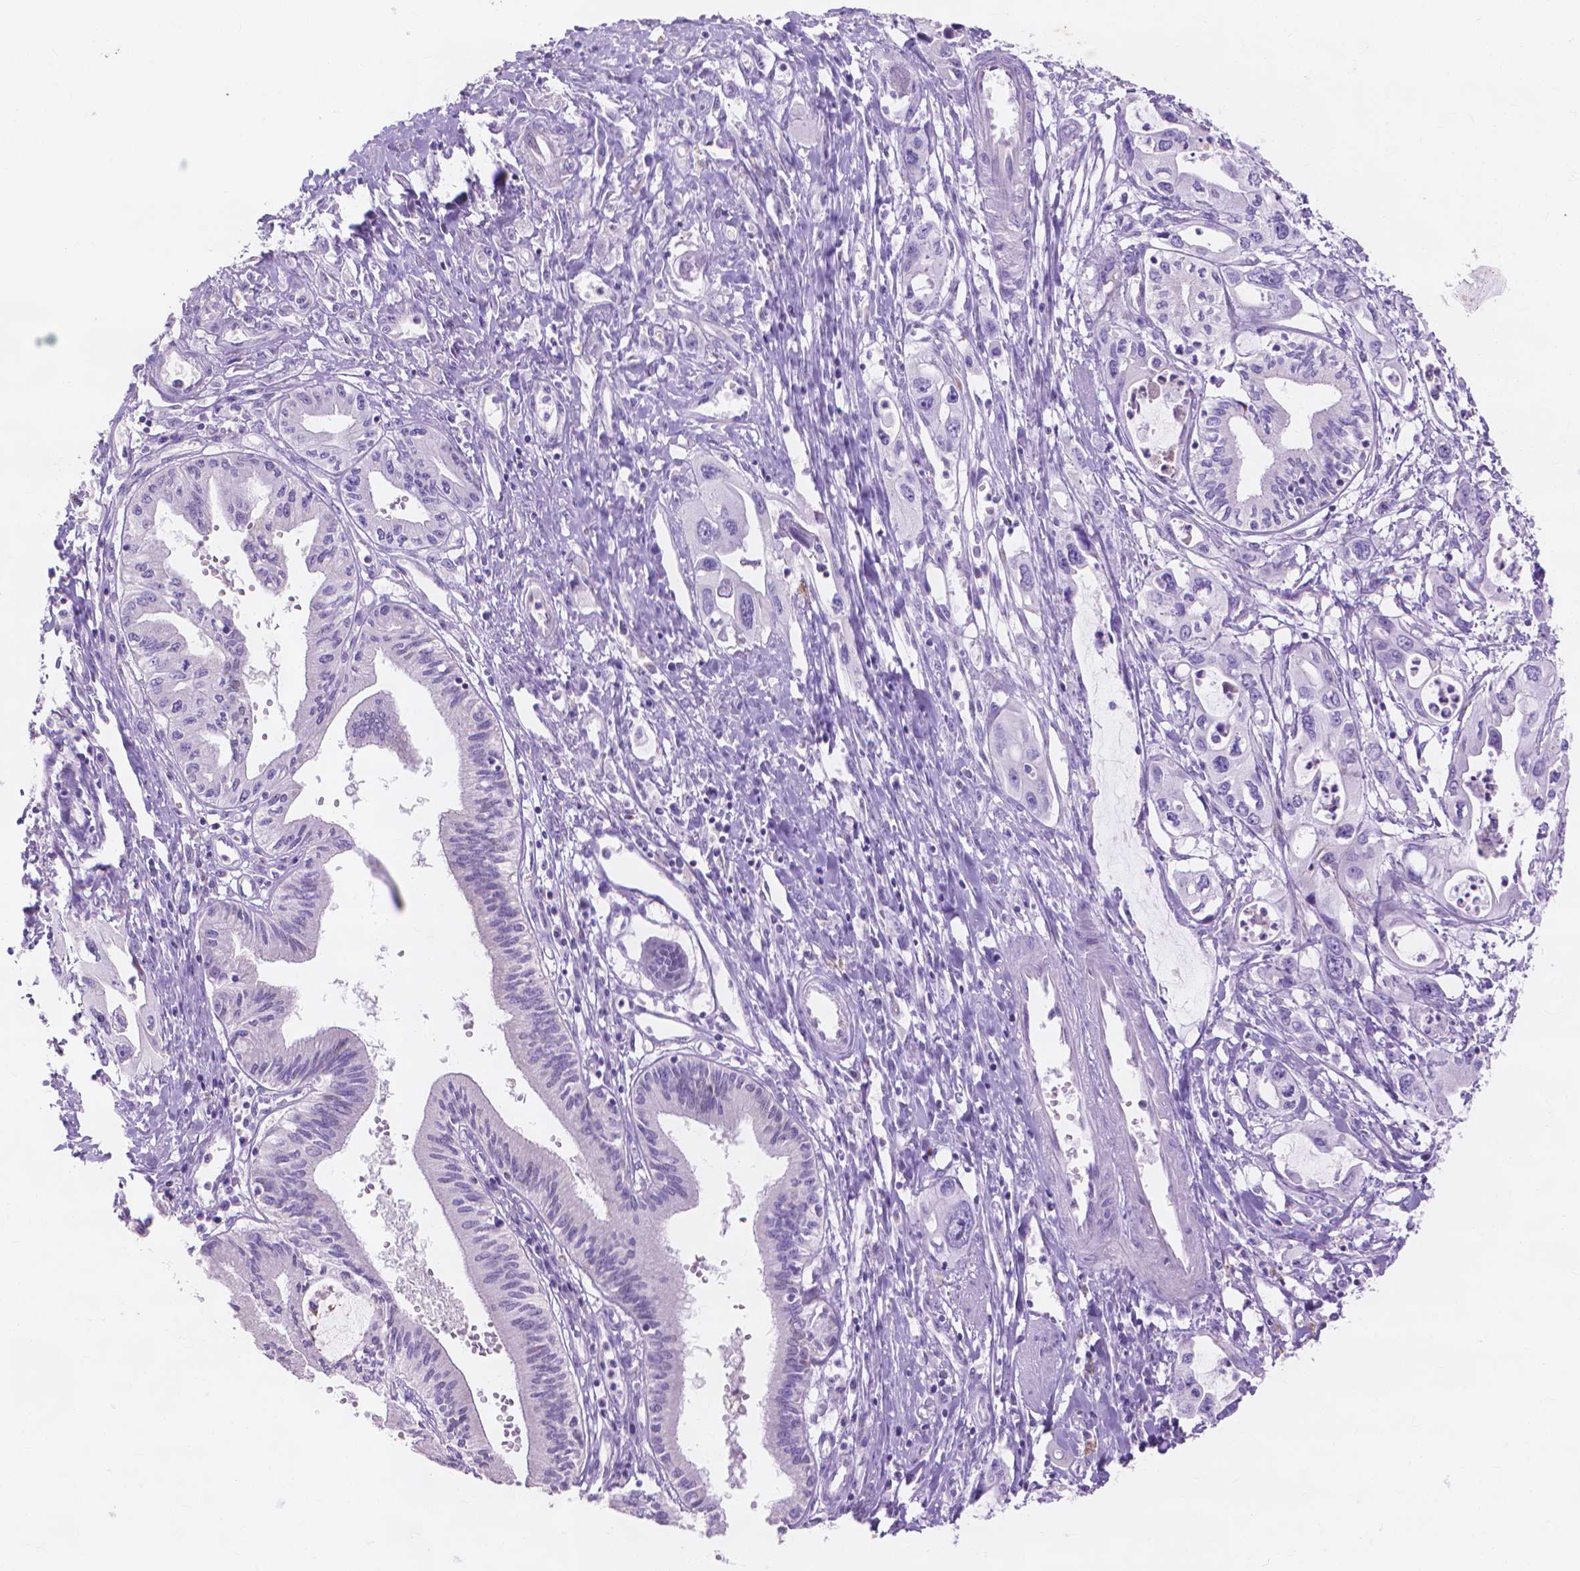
{"staining": {"intensity": "negative", "quantity": "none", "location": "none"}, "tissue": "pancreatic cancer", "cell_type": "Tumor cells", "image_type": "cancer", "snomed": [{"axis": "morphology", "description": "Adenocarcinoma, NOS"}, {"axis": "topography", "description": "Pancreas"}], "caption": "Immunohistochemistry photomicrograph of human pancreatic cancer (adenocarcinoma) stained for a protein (brown), which displays no staining in tumor cells.", "gene": "MMP11", "patient": {"sex": "male", "age": 60}}